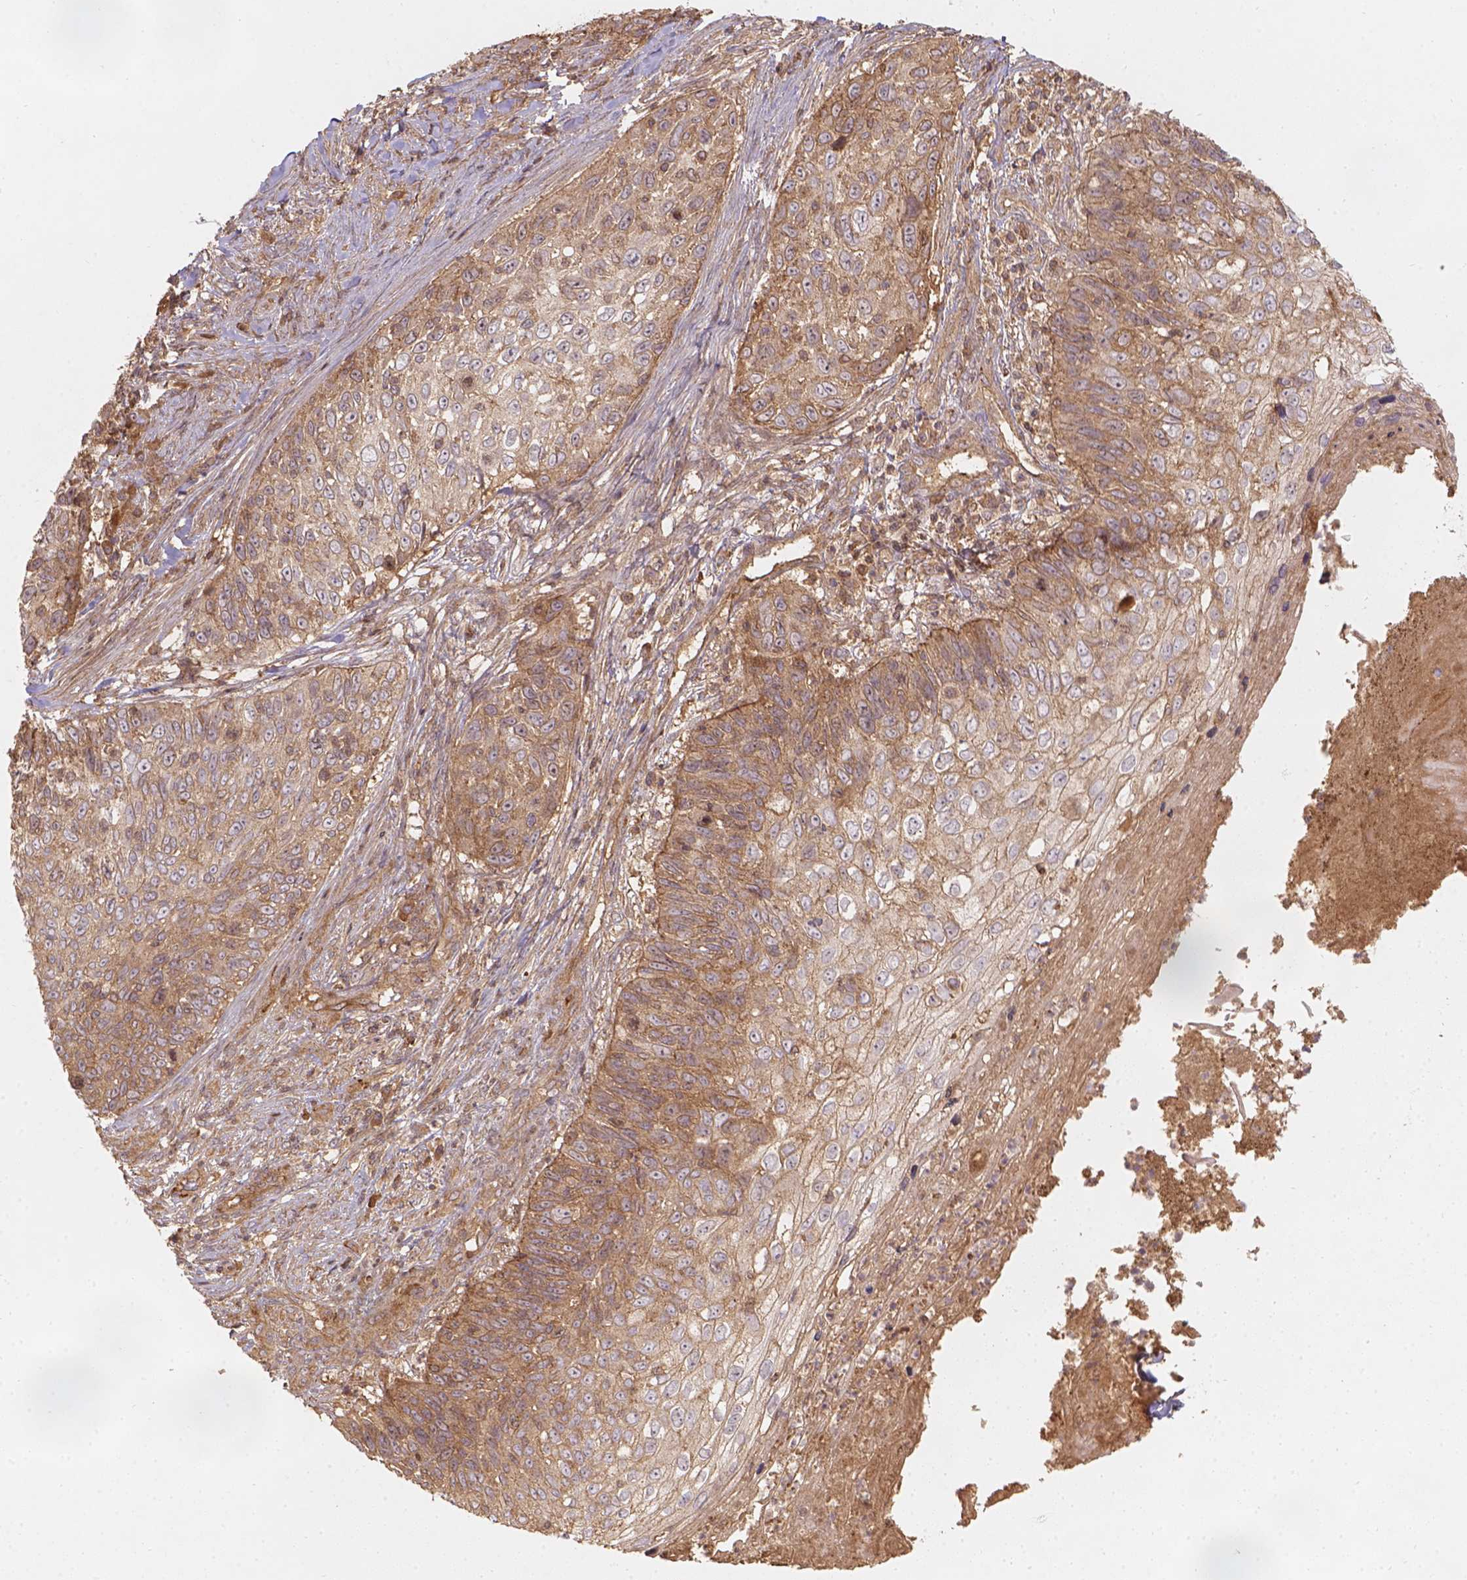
{"staining": {"intensity": "moderate", "quantity": ">75%", "location": "cytoplasmic/membranous"}, "tissue": "skin cancer", "cell_type": "Tumor cells", "image_type": "cancer", "snomed": [{"axis": "morphology", "description": "Squamous cell carcinoma, NOS"}, {"axis": "topography", "description": "Skin"}], "caption": "High-power microscopy captured an immunohistochemistry (IHC) image of squamous cell carcinoma (skin), revealing moderate cytoplasmic/membranous staining in about >75% of tumor cells.", "gene": "XPR1", "patient": {"sex": "male", "age": 92}}